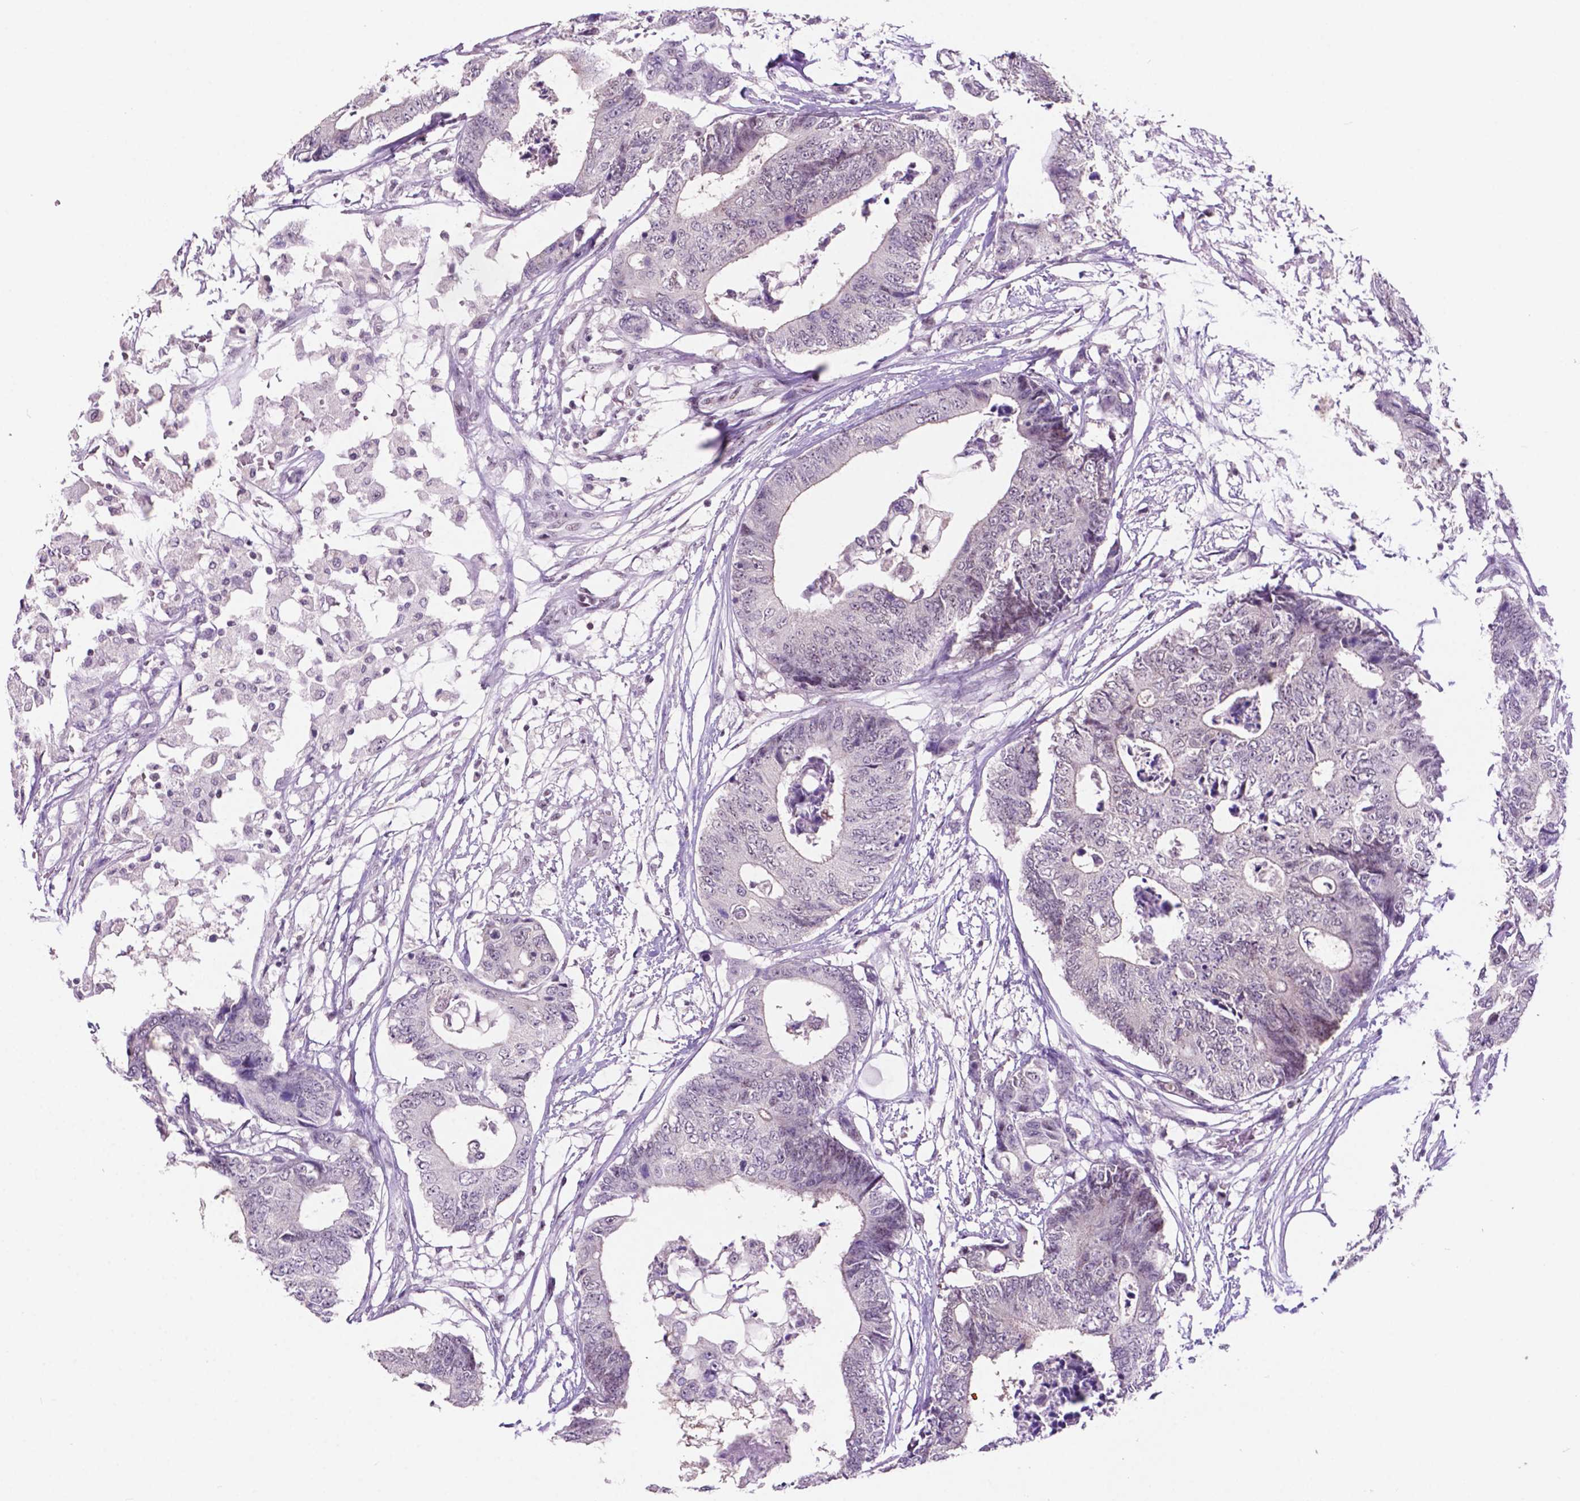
{"staining": {"intensity": "weak", "quantity": "25%-75%", "location": "cytoplasmic/membranous,nuclear"}, "tissue": "colorectal cancer", "cell_type": "Tumor cells", "image_type": "cancer", "snomed": [{"axis": "morphology", "description": "Adenocarcinoma, NOS"}, {"axis": "topography", "description": "Colon"}], "caption": "Immunohistochemical staining of human colorectal cancer displays low levels of weak cytoplasmic/membranous and nuclear positivity in approximately 25%-75% of tumor cells. (Stains: DAB (3,3'-diaminobenzidine) in brown, nuclei in blue, Microscopy: brightfield microscopy at high magnification).", "gene": "NCOR1", "patient": {"sex": "female", "age": 48}}